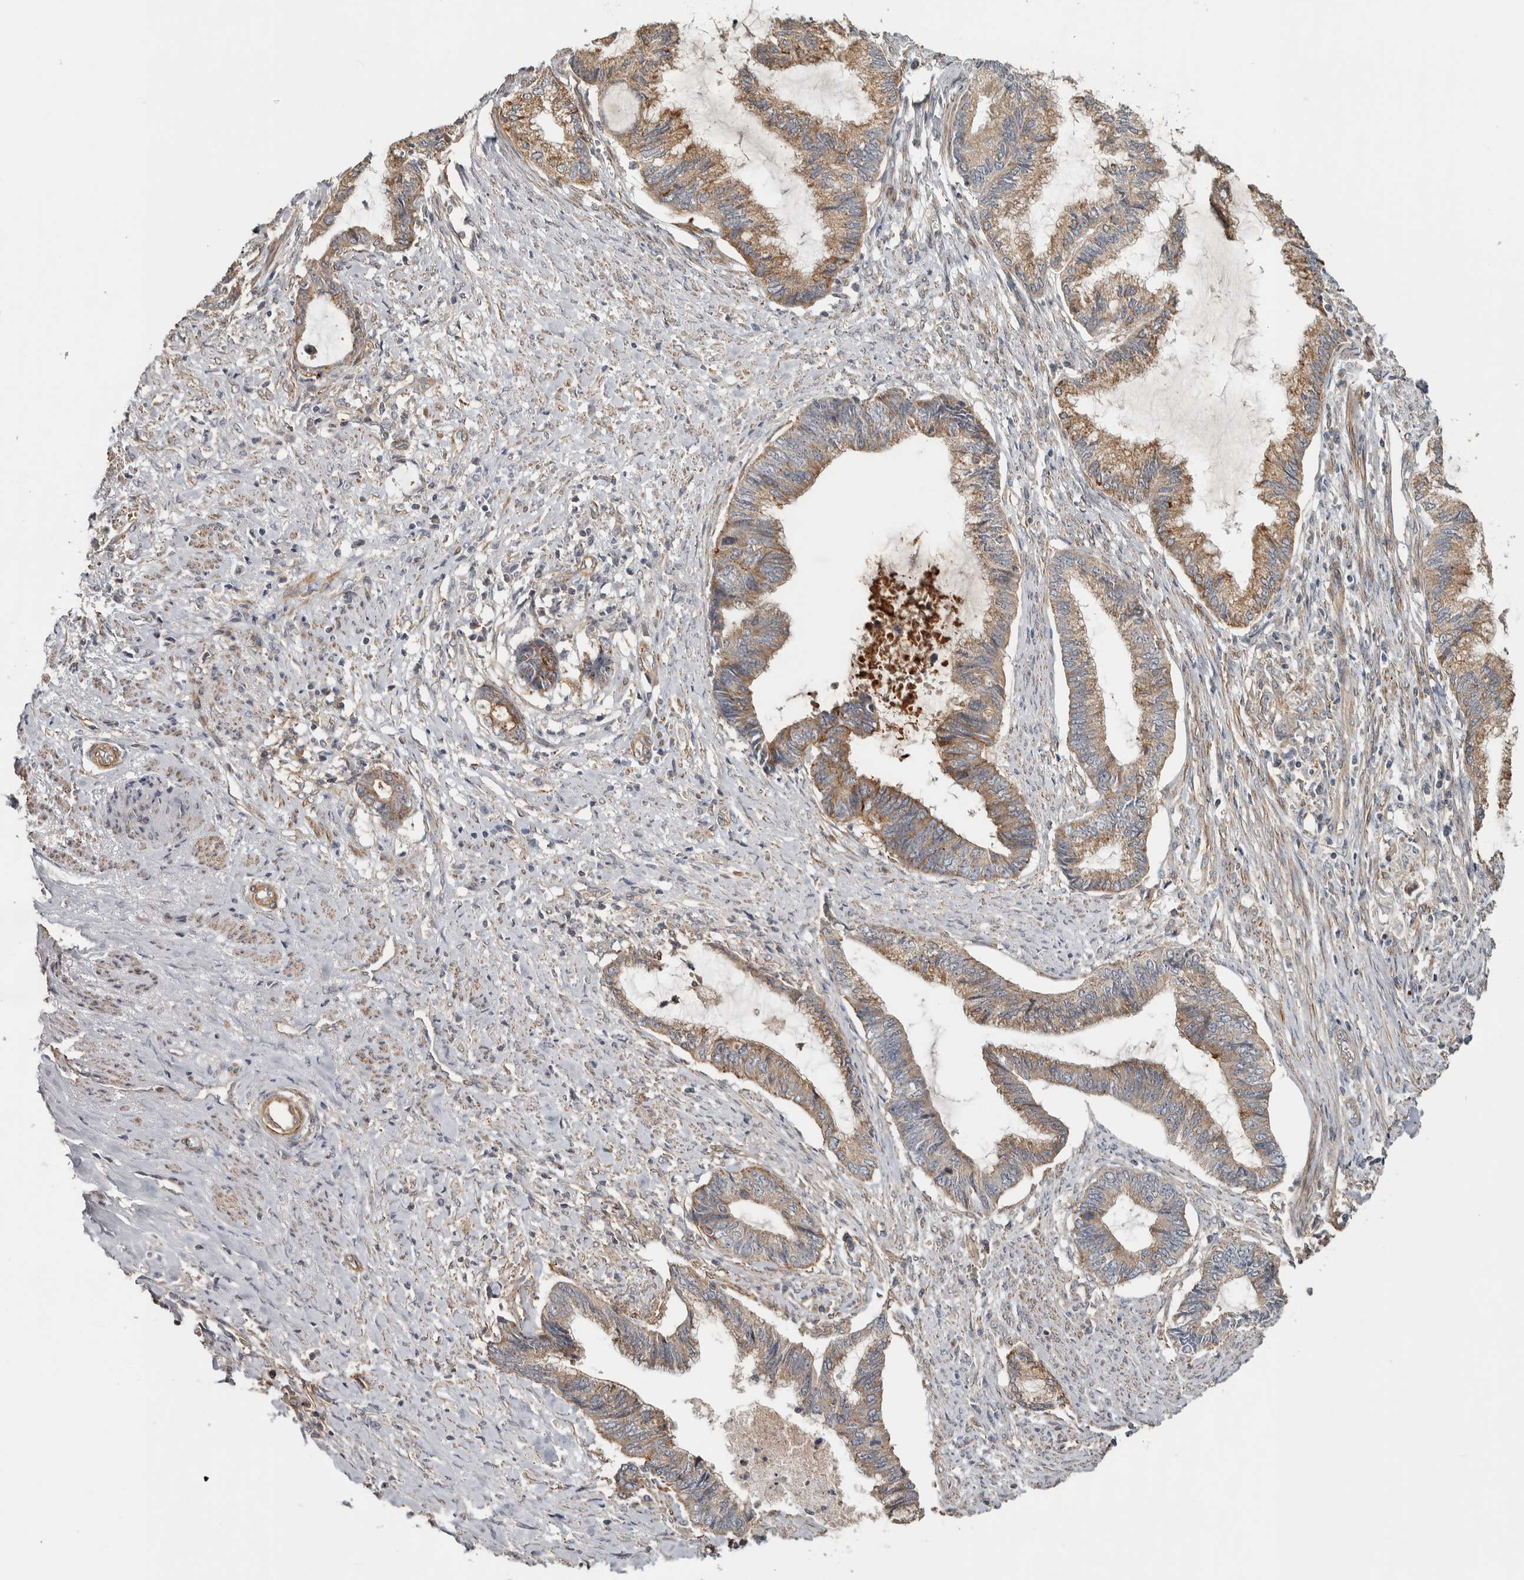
{"staining": {"intensity": "weak", "quantity": "25%-75%", "location": "cytoplasmic/membranous"}, "tissue": "endometrial cancer", "cell_type": "Tumor cells", "image_type": "cancer", "snomed": [{"axis": "morphology", "description": "Adenocarcinoma, NOS"}, {"axis": "topography", "description": "Endometrium"}], "caption": "Protein expression analysis of endometrial adenocarcinoma reveals weak cytoplasmic/membranous expression in about 25%-75% of tumor cells. (IHC, brightfield microscopy, high magnification).", "gene": "TBC1D31", "patient": {"sex": "female", "age": 86}}